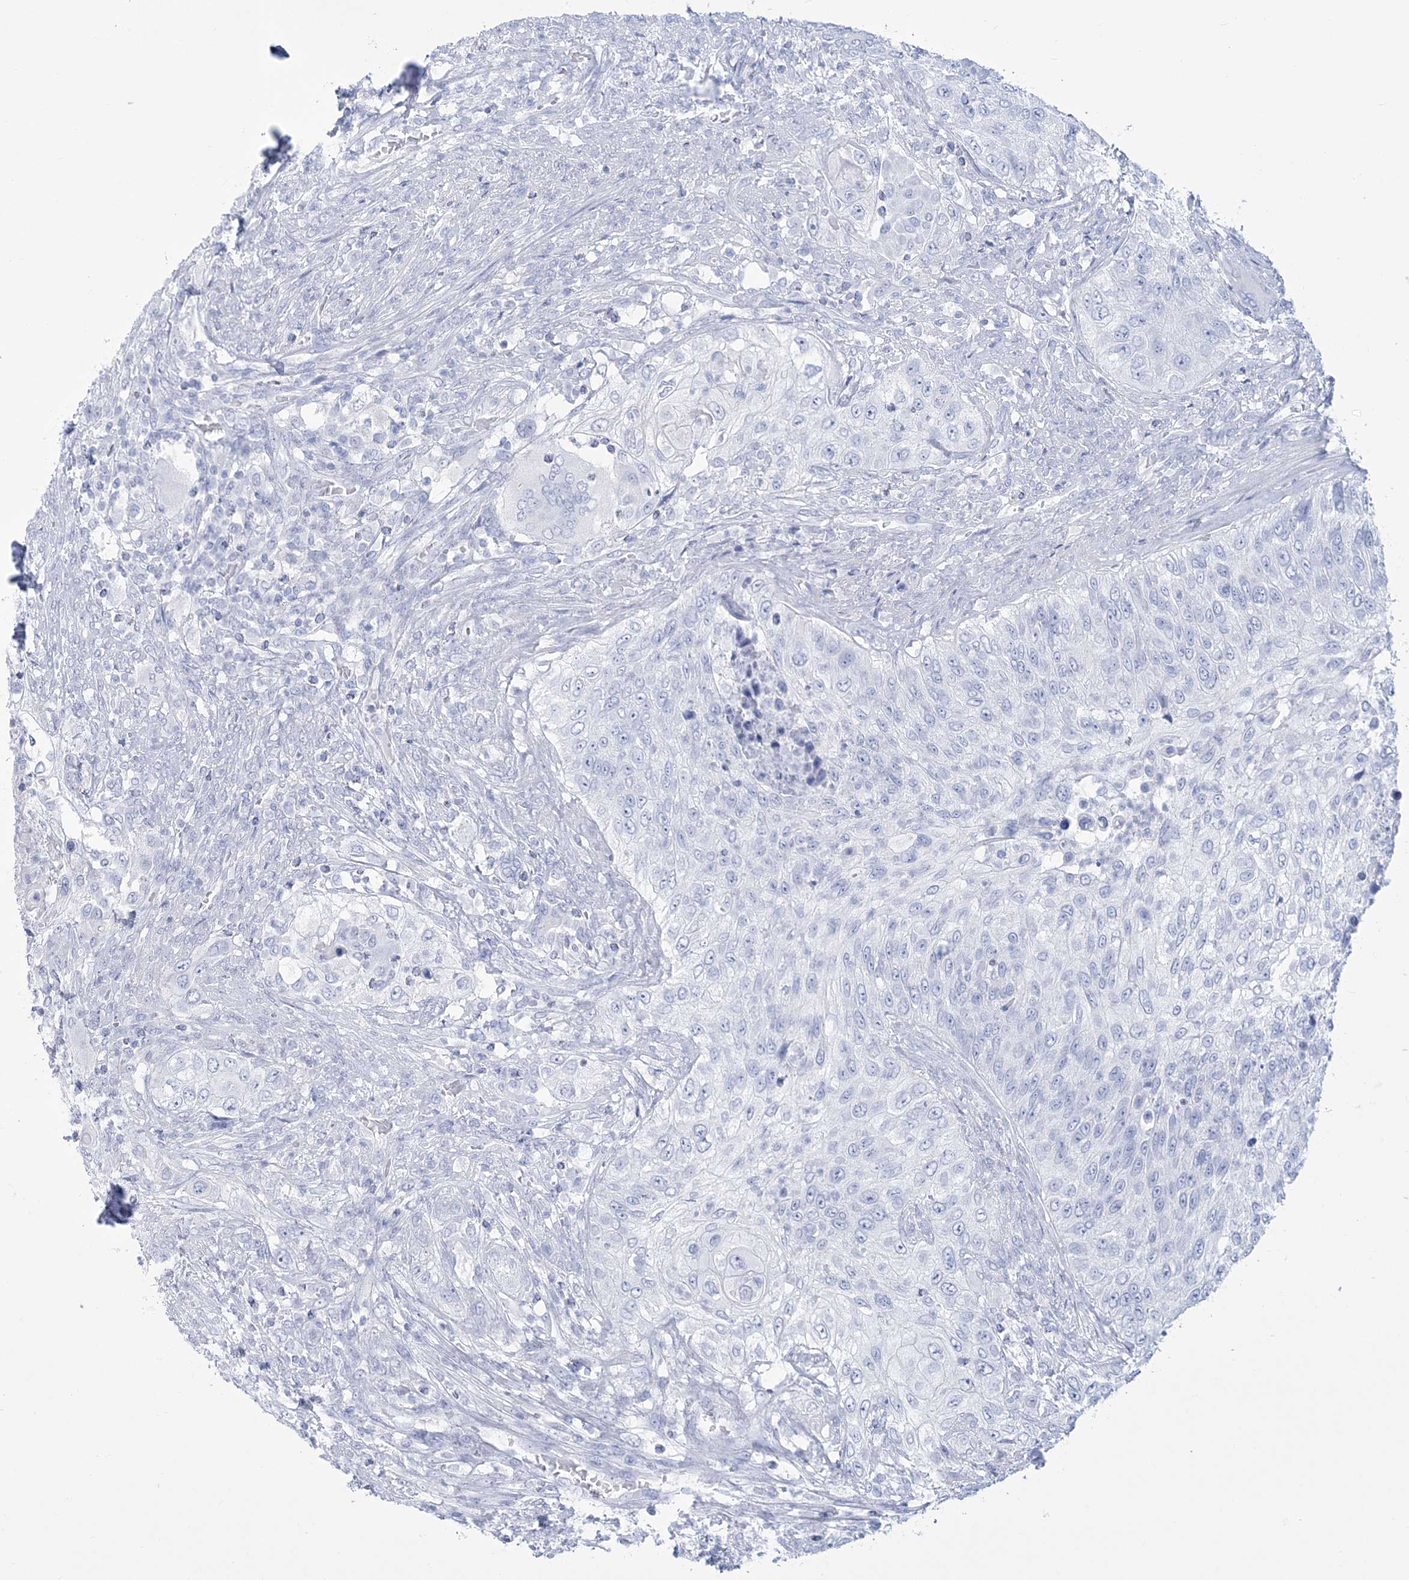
{"staining": {"intensity": "negative", "quantity": "none", "location": "none"}, "tissue": "urothelial cancer", "cell_type": "Tumor cells", "image_type": "cancer", "snomed": [{"axis": "morphology", "description": "Urothelial carcinoma, High grade"}, {"axis": "topography", "description": "Urinary bladder"}], "caption": "Protein analysis of urothelial cancer shows no significant positivity in tumor cells.", "gene": "RBP2", "patient": {"sex": "female", "age": 60}}